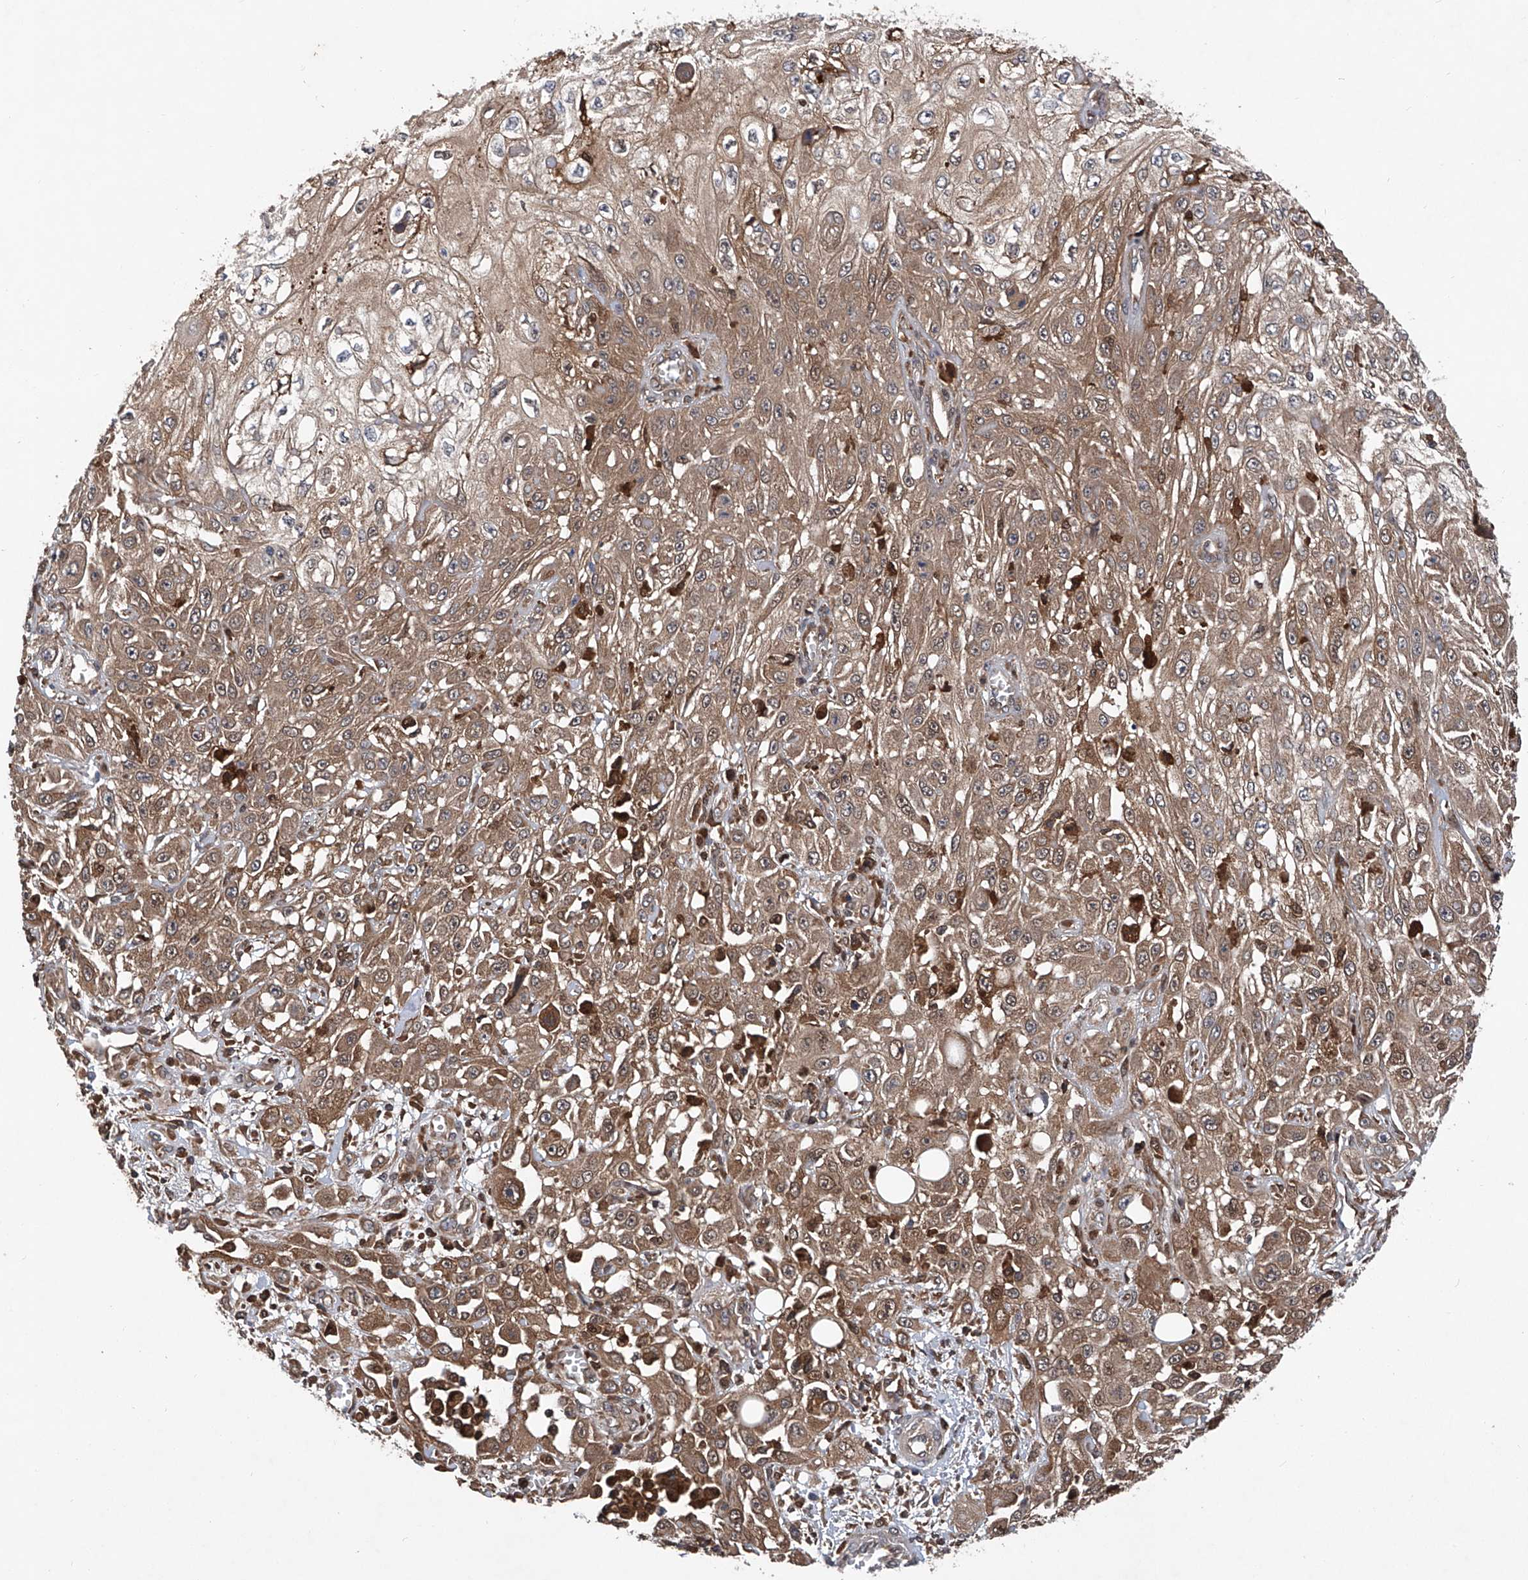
{"staining": {"intensity": "moderate", "quantity": ">75%", "location": "cytoplasmic/membranous"}, "tissue": "skin cancer", "cell_type": "Tumor cells", "image_type": "cancer", "snomed": [{"axis": "morphology", "description": "Squamous cell carcinoma, NOS"}, {"axis": "morphology", "description": "Squamous cell carcinoma, metastatic, NOS"}, {"axis": "topography", "description": "Skin"}, {"axis": "topography", "description": "Lymph node"}], "caption": "Tumor cells demonstrate medium levels of moderate cytoplasmic/membranous positivity in about >75% of cells in human skin cancer (squamous cell carcinoma).", "gene": "ASCC3", "patient": {"sex": "male", "age": 75}}